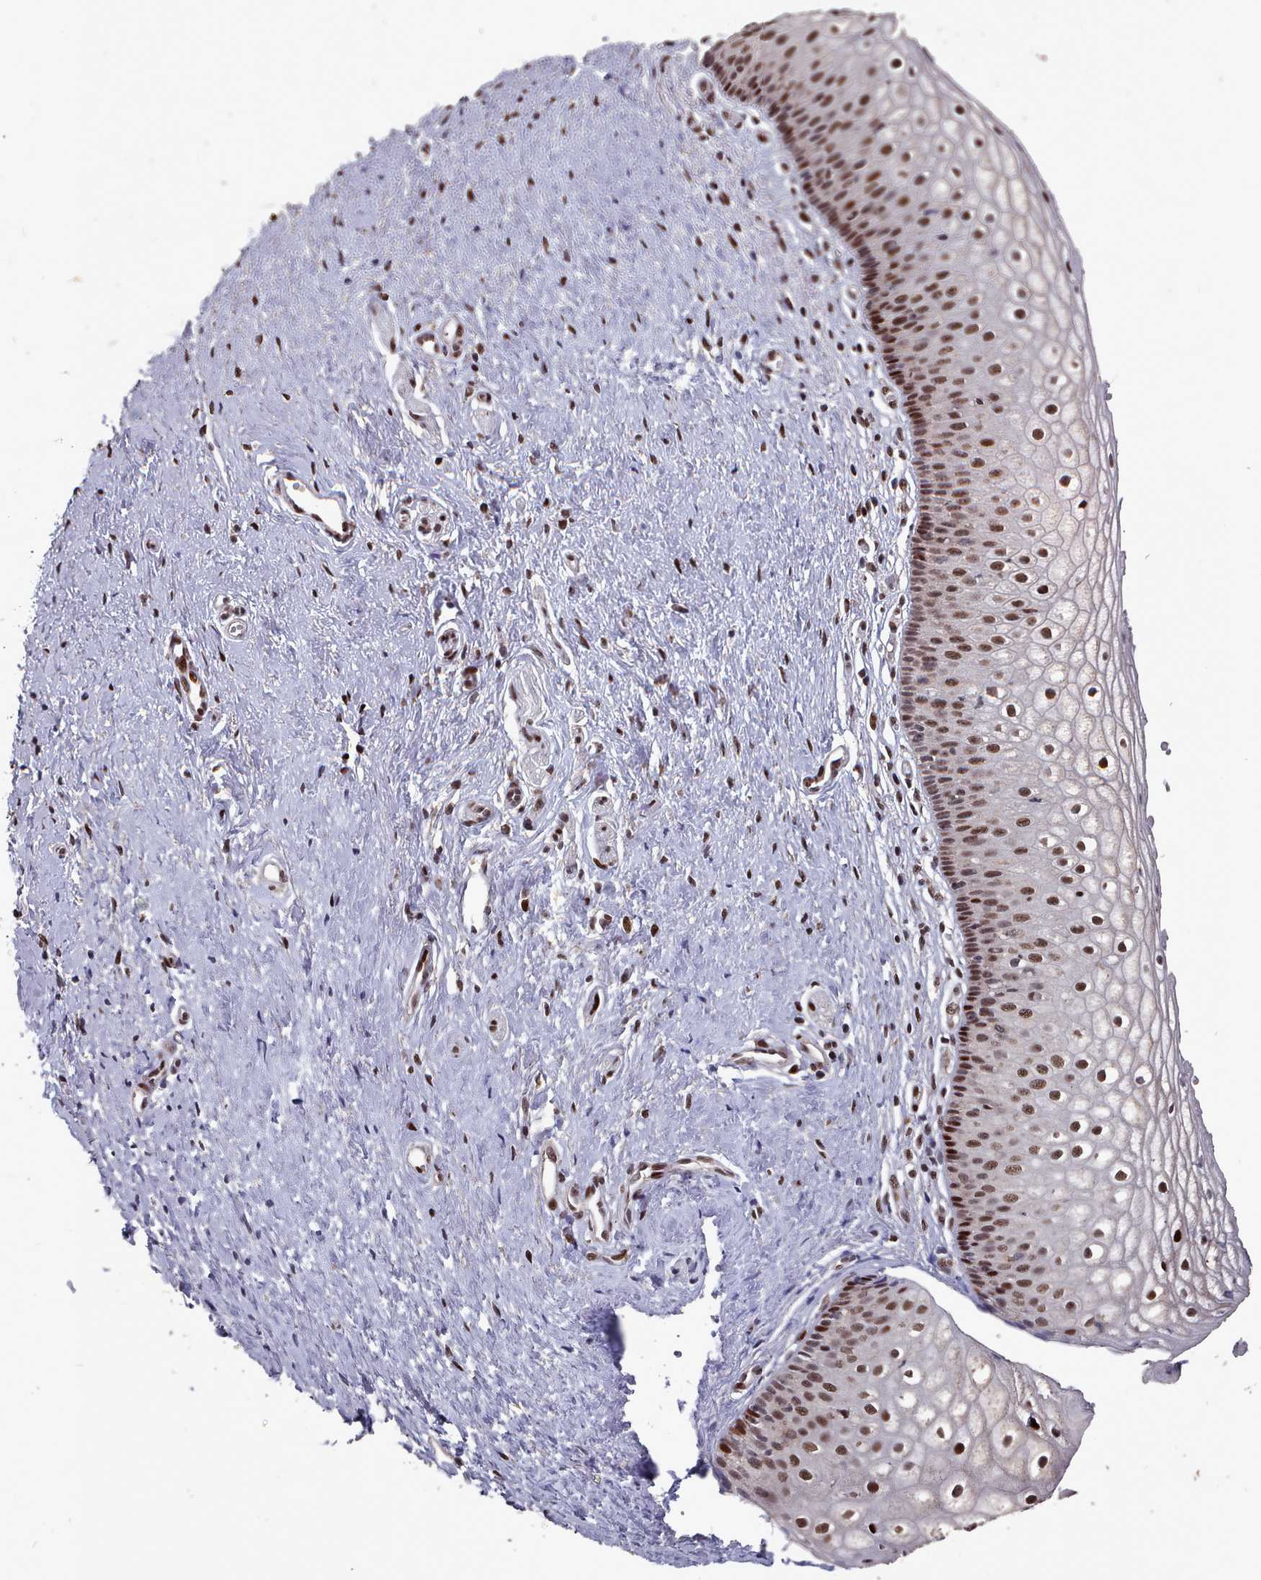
{"staining": {"intensity": "strong", "quantity": ">75%", "location": "nuclear"}, "tissue": "vagina", "cell_type": "Squamous epithelial cells", "image_type": "normal", "snomed": [{"axis": "morphology", "description": "Normal tissue, NOS"}, {"axis": "topography", "description": "Vagina"}], "caption": "About >75% of squamous epithelial cells in unremarkable human vagina display strong nuclear protein expression as visualized by brown immunohistochemical staining.", "gene": "PNRC2", "patient": {"sex": "female", "age": 60}}